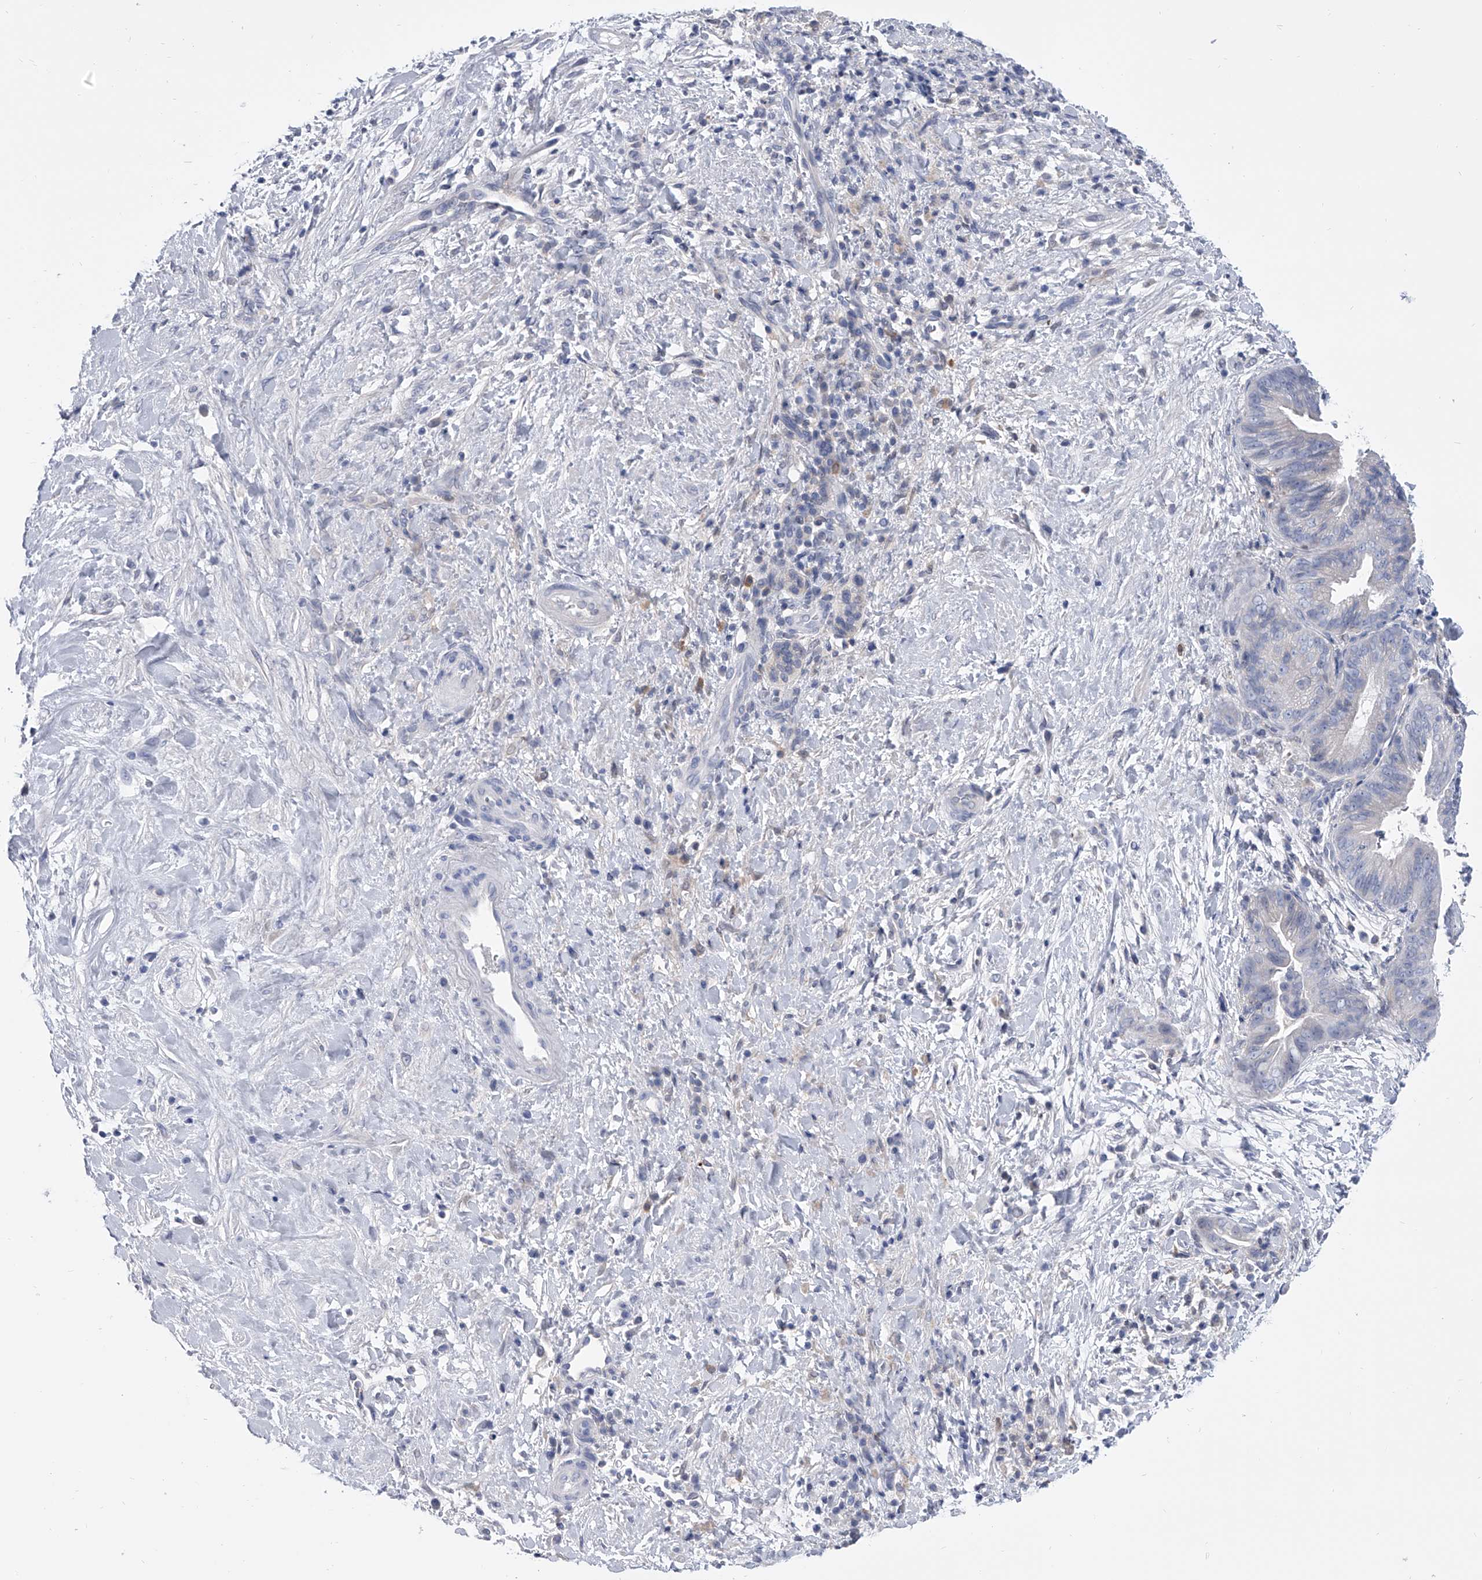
{"staining": {"intensity": "negative", "quantity": "none", "location": "none"}, "tissue": "pancreatic cancer", "cell_type": "Tumor cells", "image_type": "cancer", "snomed": [{"axis": "morphology", "description": "Adenocarcinoma, NOS"}, {"axis": "topography", "description": "Pancreas"}], "caption": "Tumor cells show no significant positivity in pancreatic cancer.", "gene": "SERPINB9", "patient": {"sex": "male", "age": 75}}